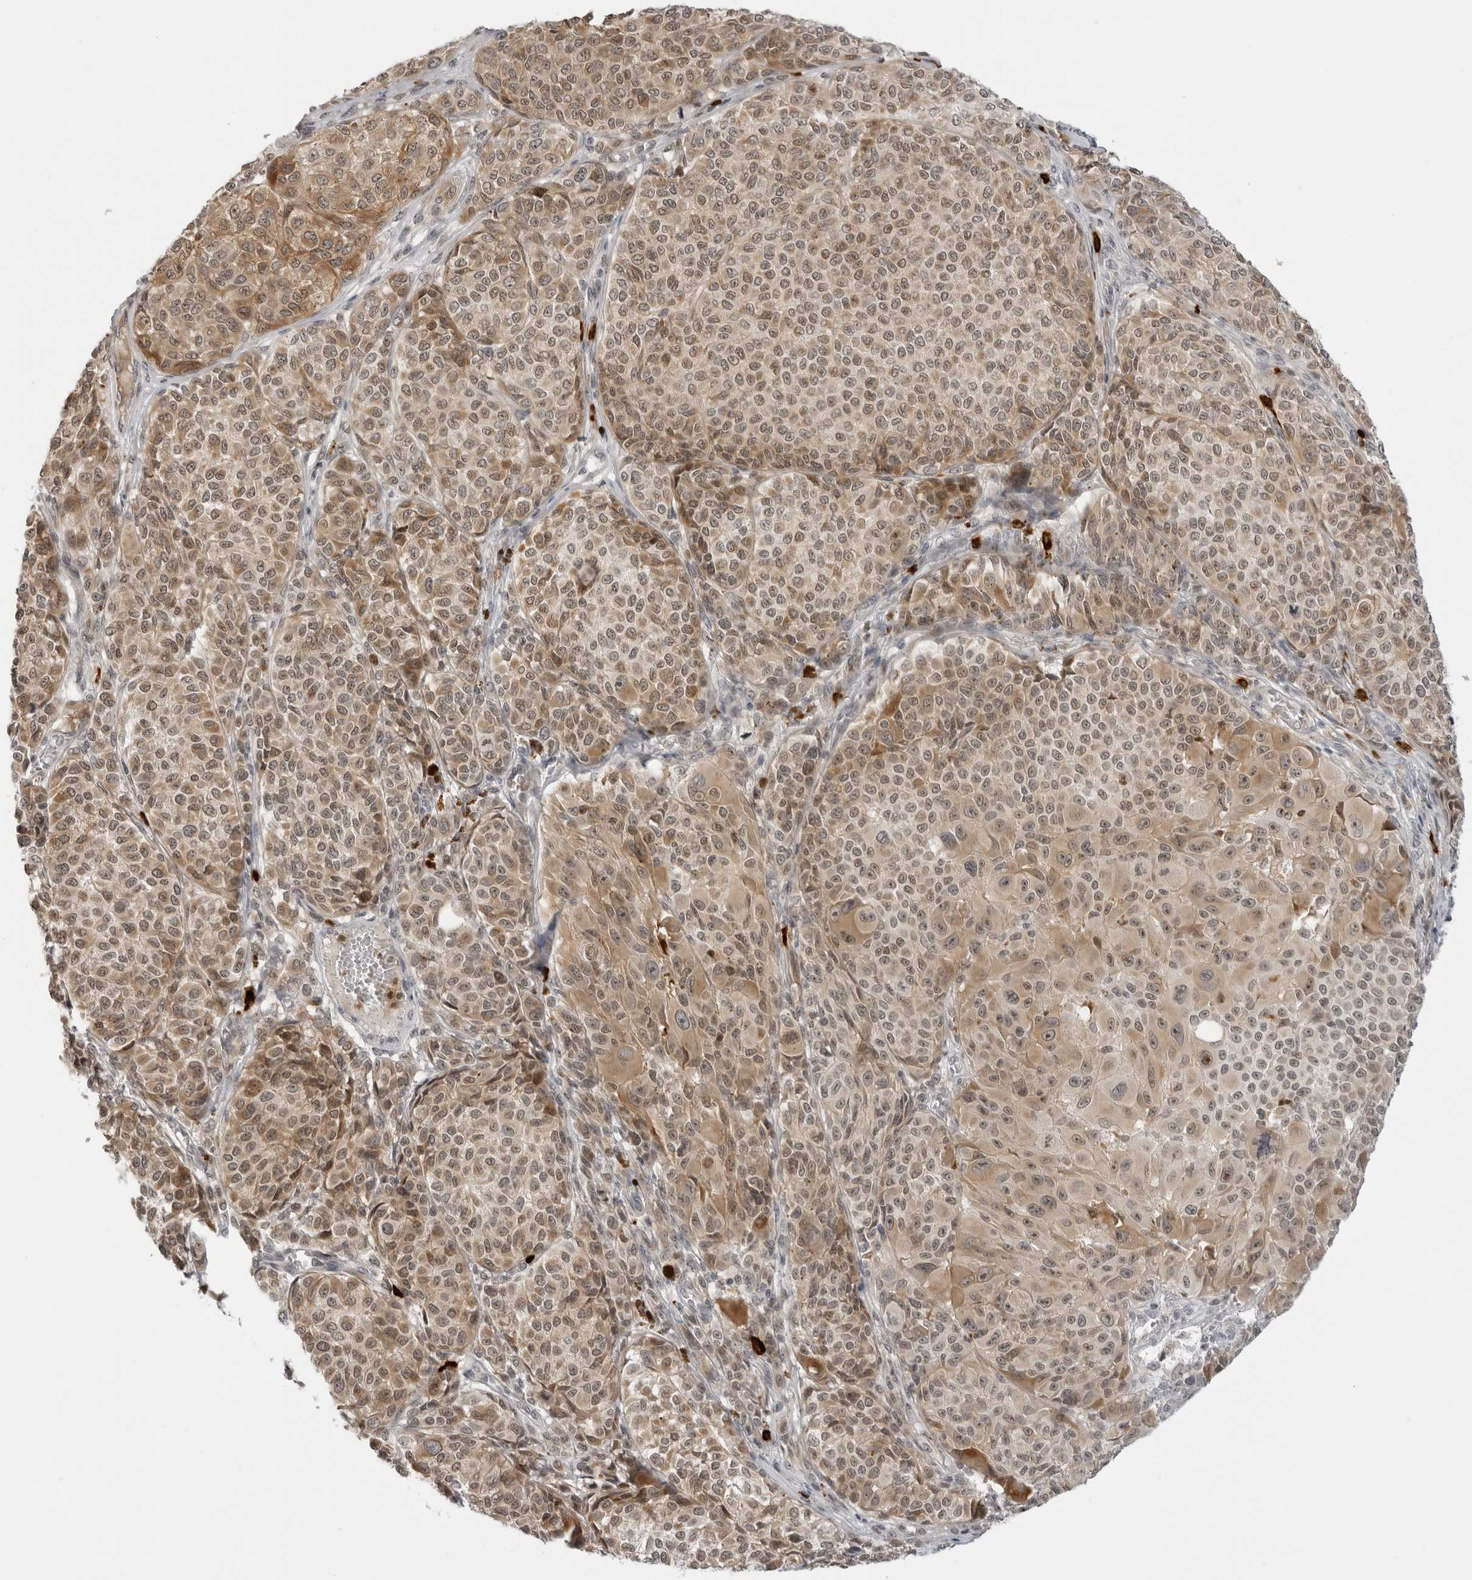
{"staining": {"intensity": "moderate", "quantity": ">75%", "location": "cytoplasmic/membranous,nuclear"}, "tissue": "melanoma", "cell_type": "Tumor cells", "image_type": "cancer", "snomed": [{"axis": "morphology", "description": "Malignant melanoma, NOS"}, {"axis": "topography", "description": "Skin"}], "caption": "This is a histology image of IHC staining of malignant melanoma, which shows moderate staining in the cytoplasmic/membranous and nuclear of tumor cells.", "gene": "SUGCT", "patient": {"sex": "male", "age": 83}}